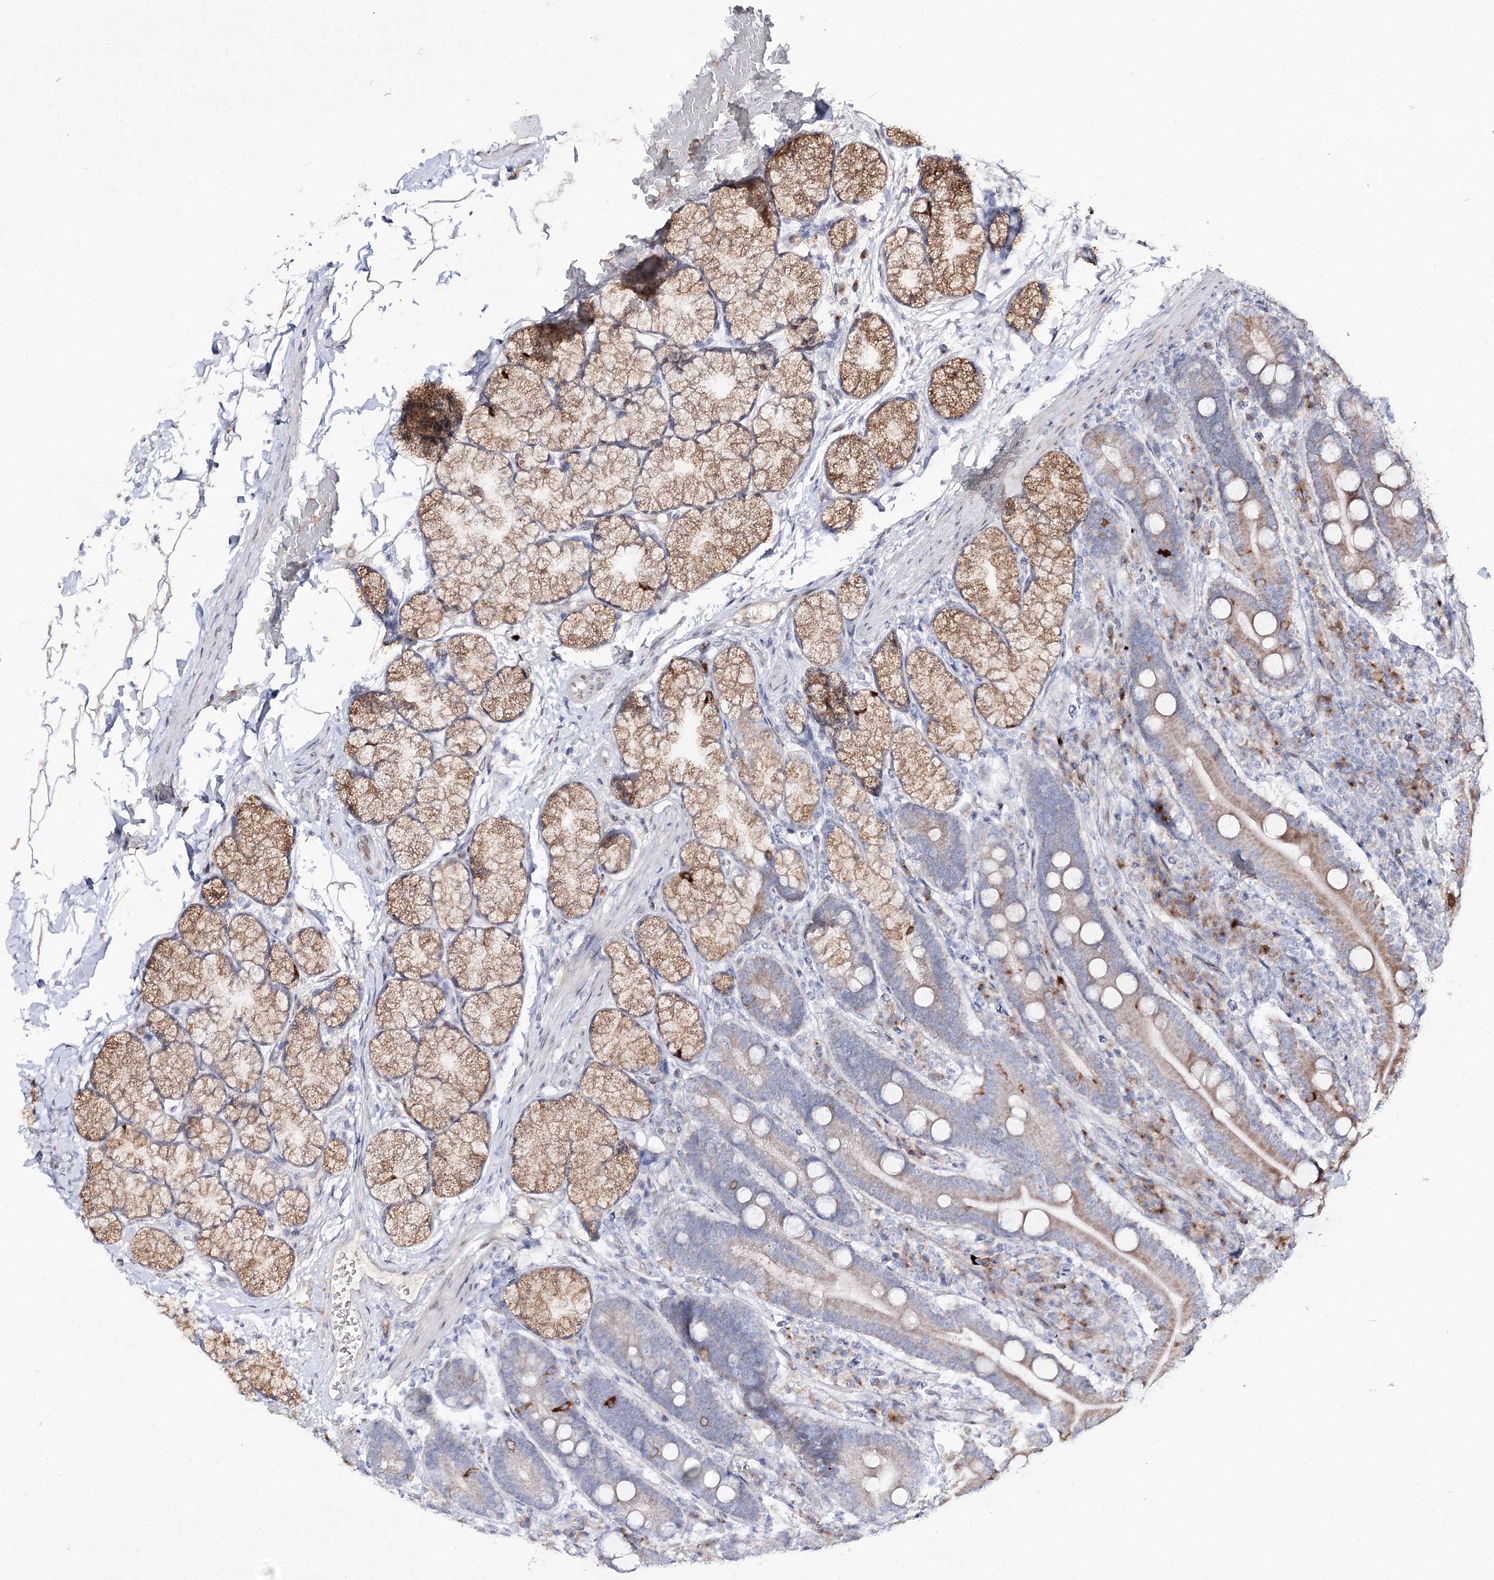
{"staining": {"intensity": "moderate", "quantity": ">75%", "location": "cytoplasmic/membranous"}, "tissue": "duodenum", "cell_type": "Glandular cells", "image_type": "normal", "snomed": [{"axis": "morphology", "description": "Normal tissue, NOS"}, {"axis": "topography", "description": "Duodenum"}], "caption": "Immunohistochemistry (IHC) image of normal duodenum stained for a protein (brown), which exhibits medium levels of moderate cytoplasmic/membranous expression in approximately >75% of glandular cells.", "gene": "C11orf80", "patient": {"sex": "male", "age": 35}}